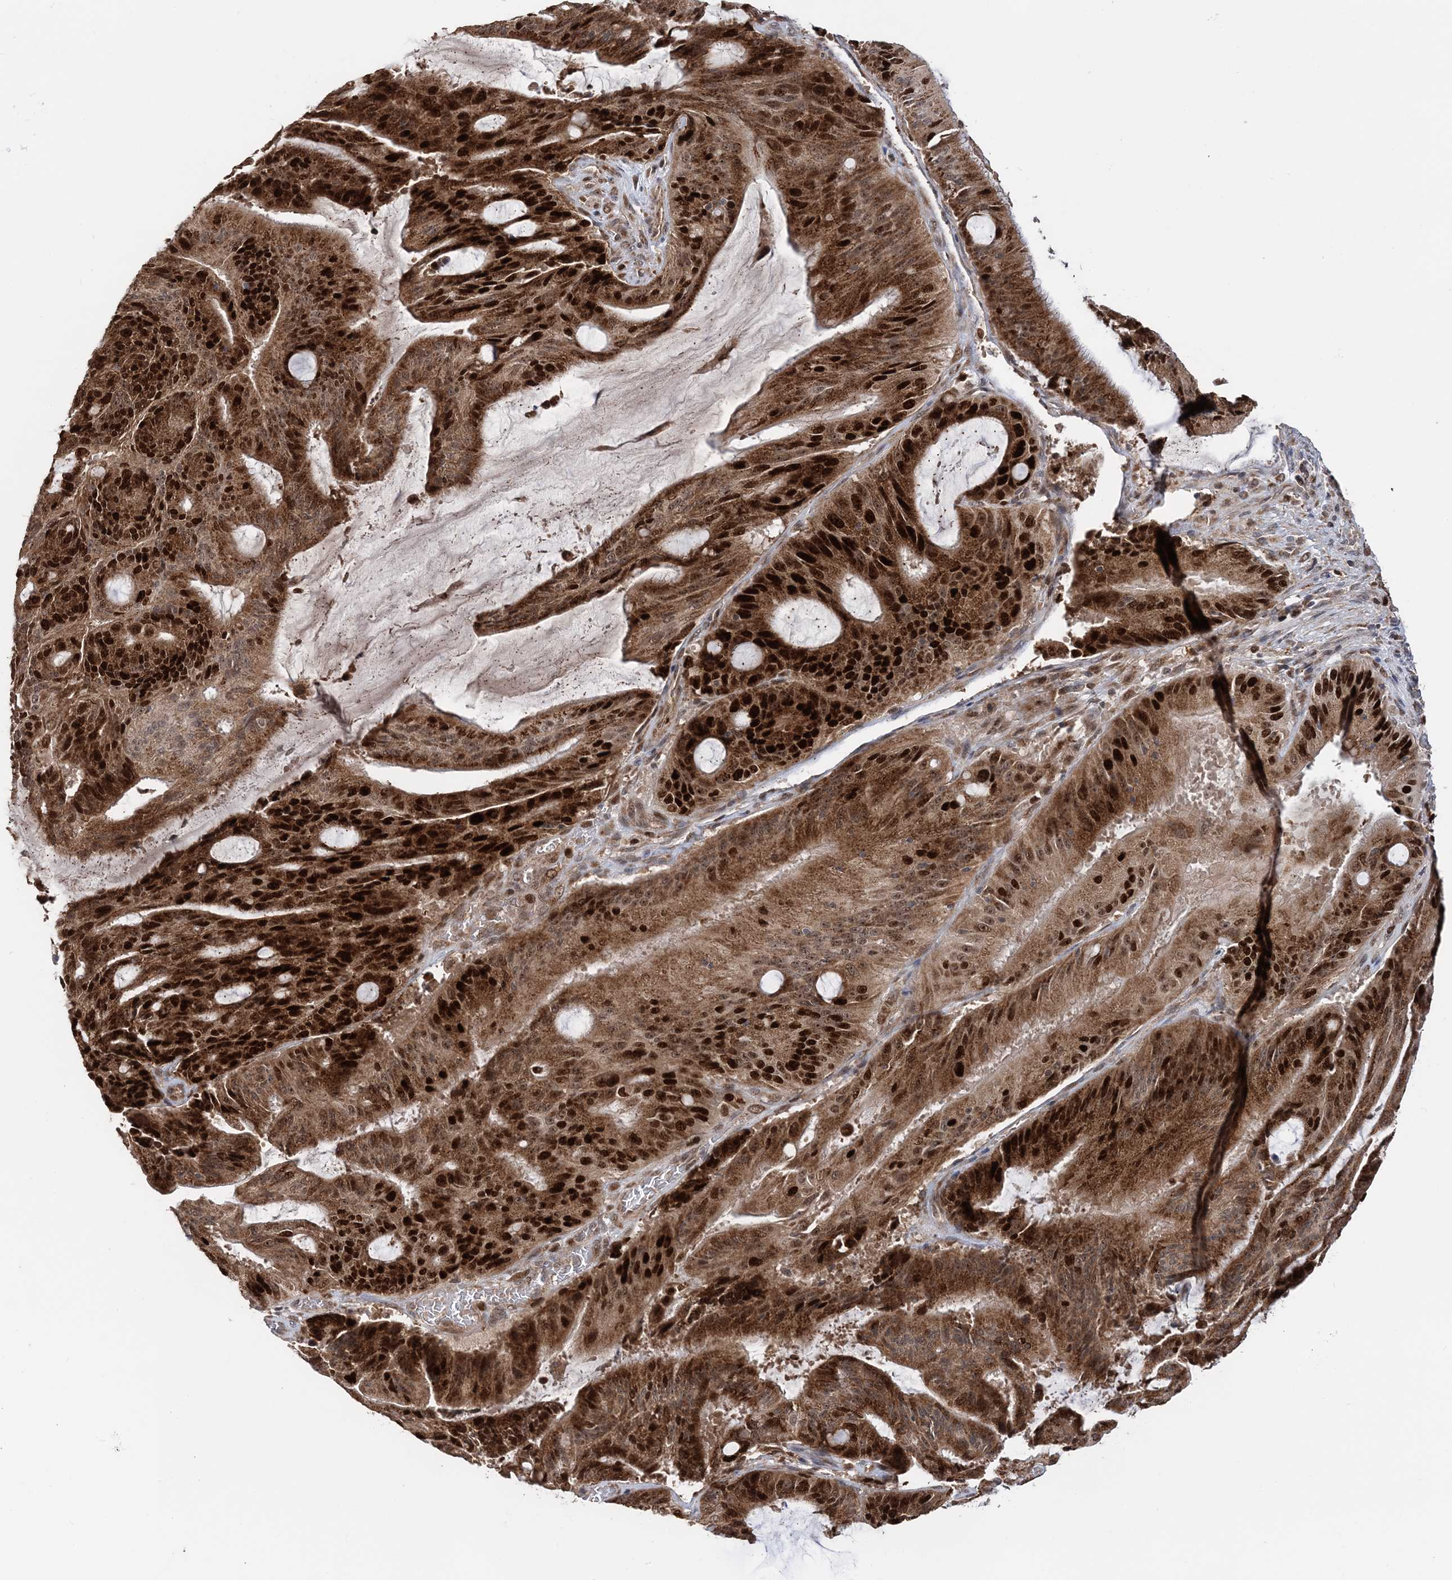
{"staining": {"intensity": "strong", "quantity": ">75%", "location": "cytoplasmic/membranous,nuclear"}, "tissue": "liver cancer", "cell_type": "Tumor cells", "image_type": "cancer", "snomed": [{"axis": "morphology", "description": "Normal tissue, NOS"}, {"axis": "morphology", "description": "Cholangiocarcinoma"}, {"axis": "topography", "description": "Liver"}, {"axis": "topography", "description": "Peripheral nerve tissue"}], "caption": "Protein expression by IHC reveals strong cytoplasmic/membranous and nuclear staining in about >75% of tumor cells in liver cancer. (DAB (3,3'-diaminobenzidine) IHC, brown staining for protein, blue staining for nuclei).", "gene": "KIF4A", "patient": {"sex": "female", "age": 73}}